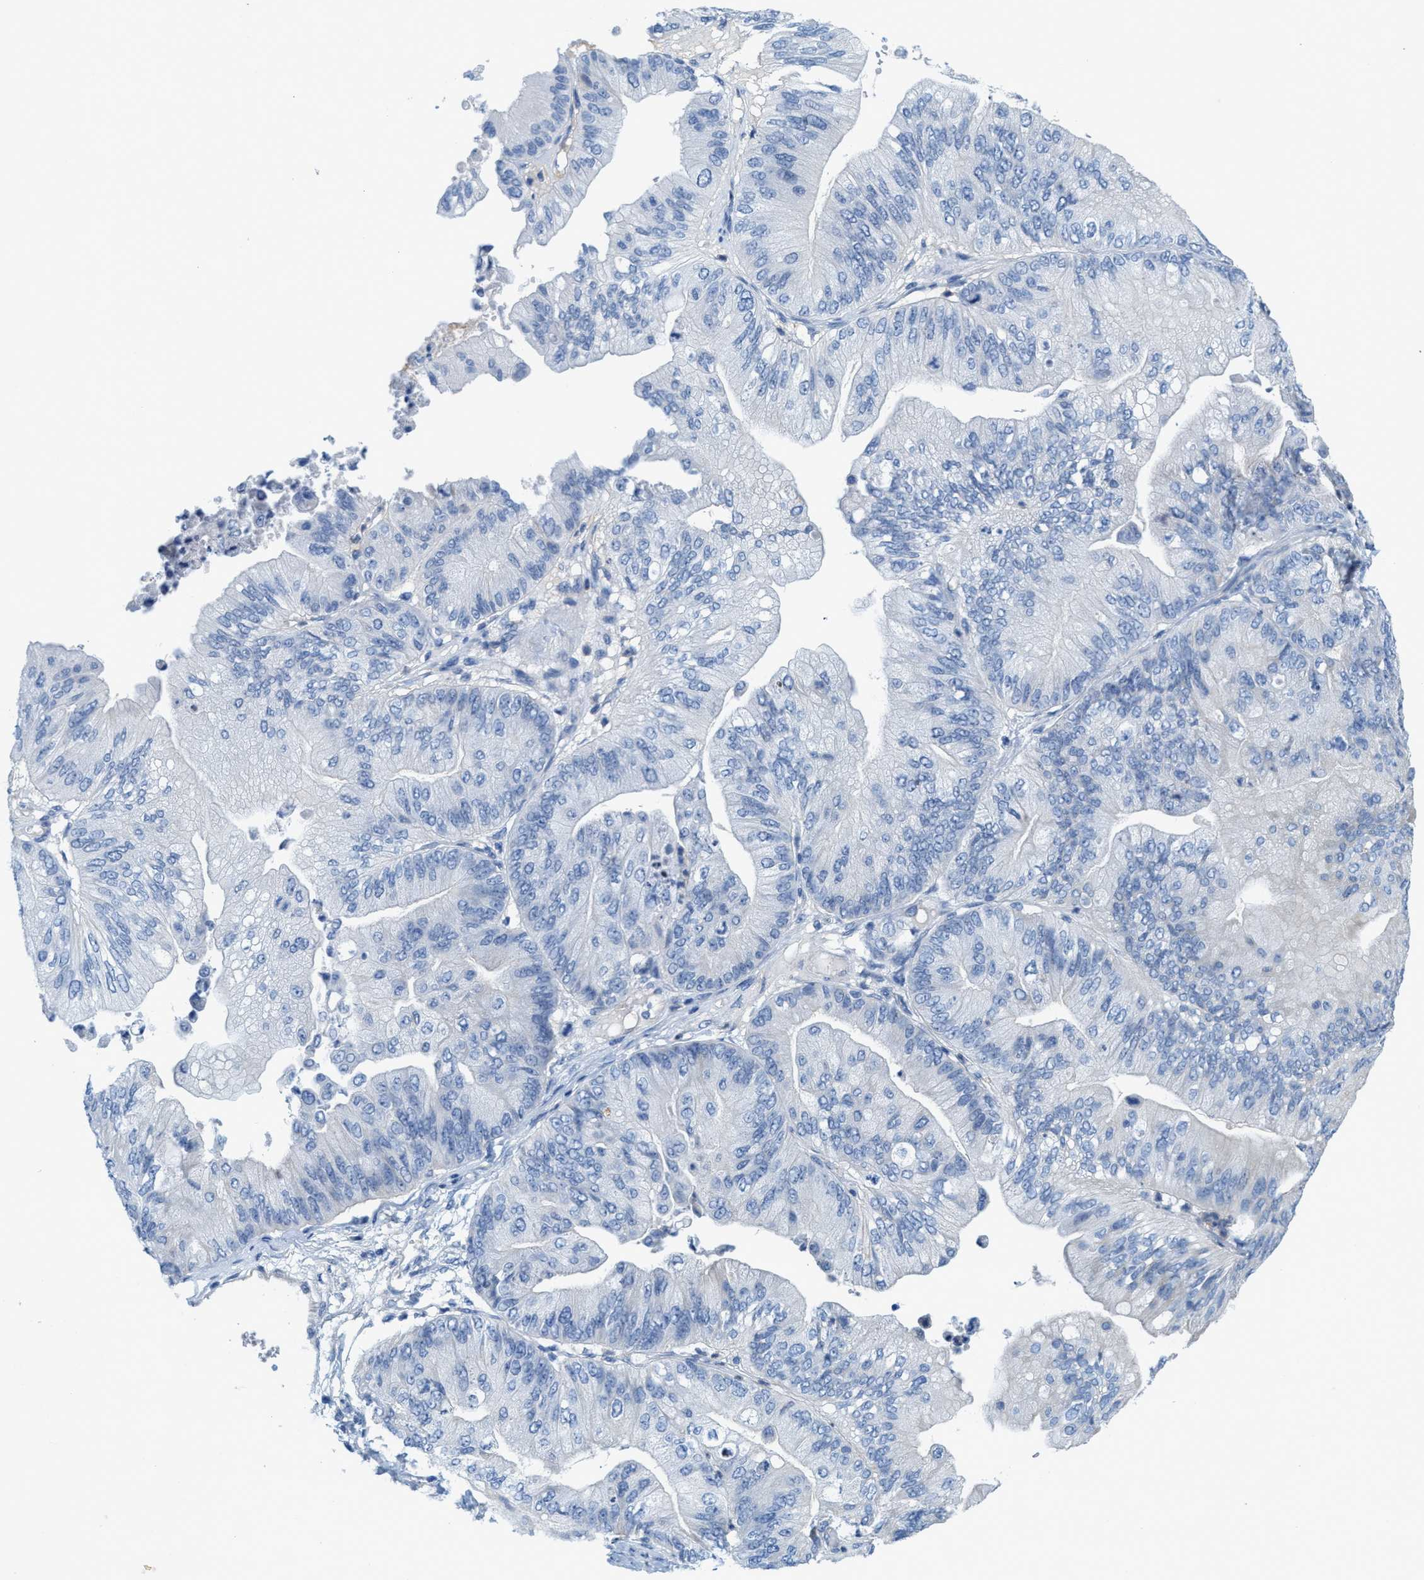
{"staining": {"intensity": "negative", "quantity": "none", "location": "none"}, "tissue": "ovarian cancer", "cell_type": "Tumor cells", "image_type": "cancer", "snomed": [{"axis": "morphology", "description": "Cystadenocarcinoma, mucinous, NOS"}, {"axis": "topography", "description": "Ovary"}], "caption": "Ovarian cancer (mucinous cystadenocarcinoma) stained for a protein using IHC demonstrates no positivity tumor cells.", "gene": "CPA2", "patient": {"sex": "female", "age": 61}}